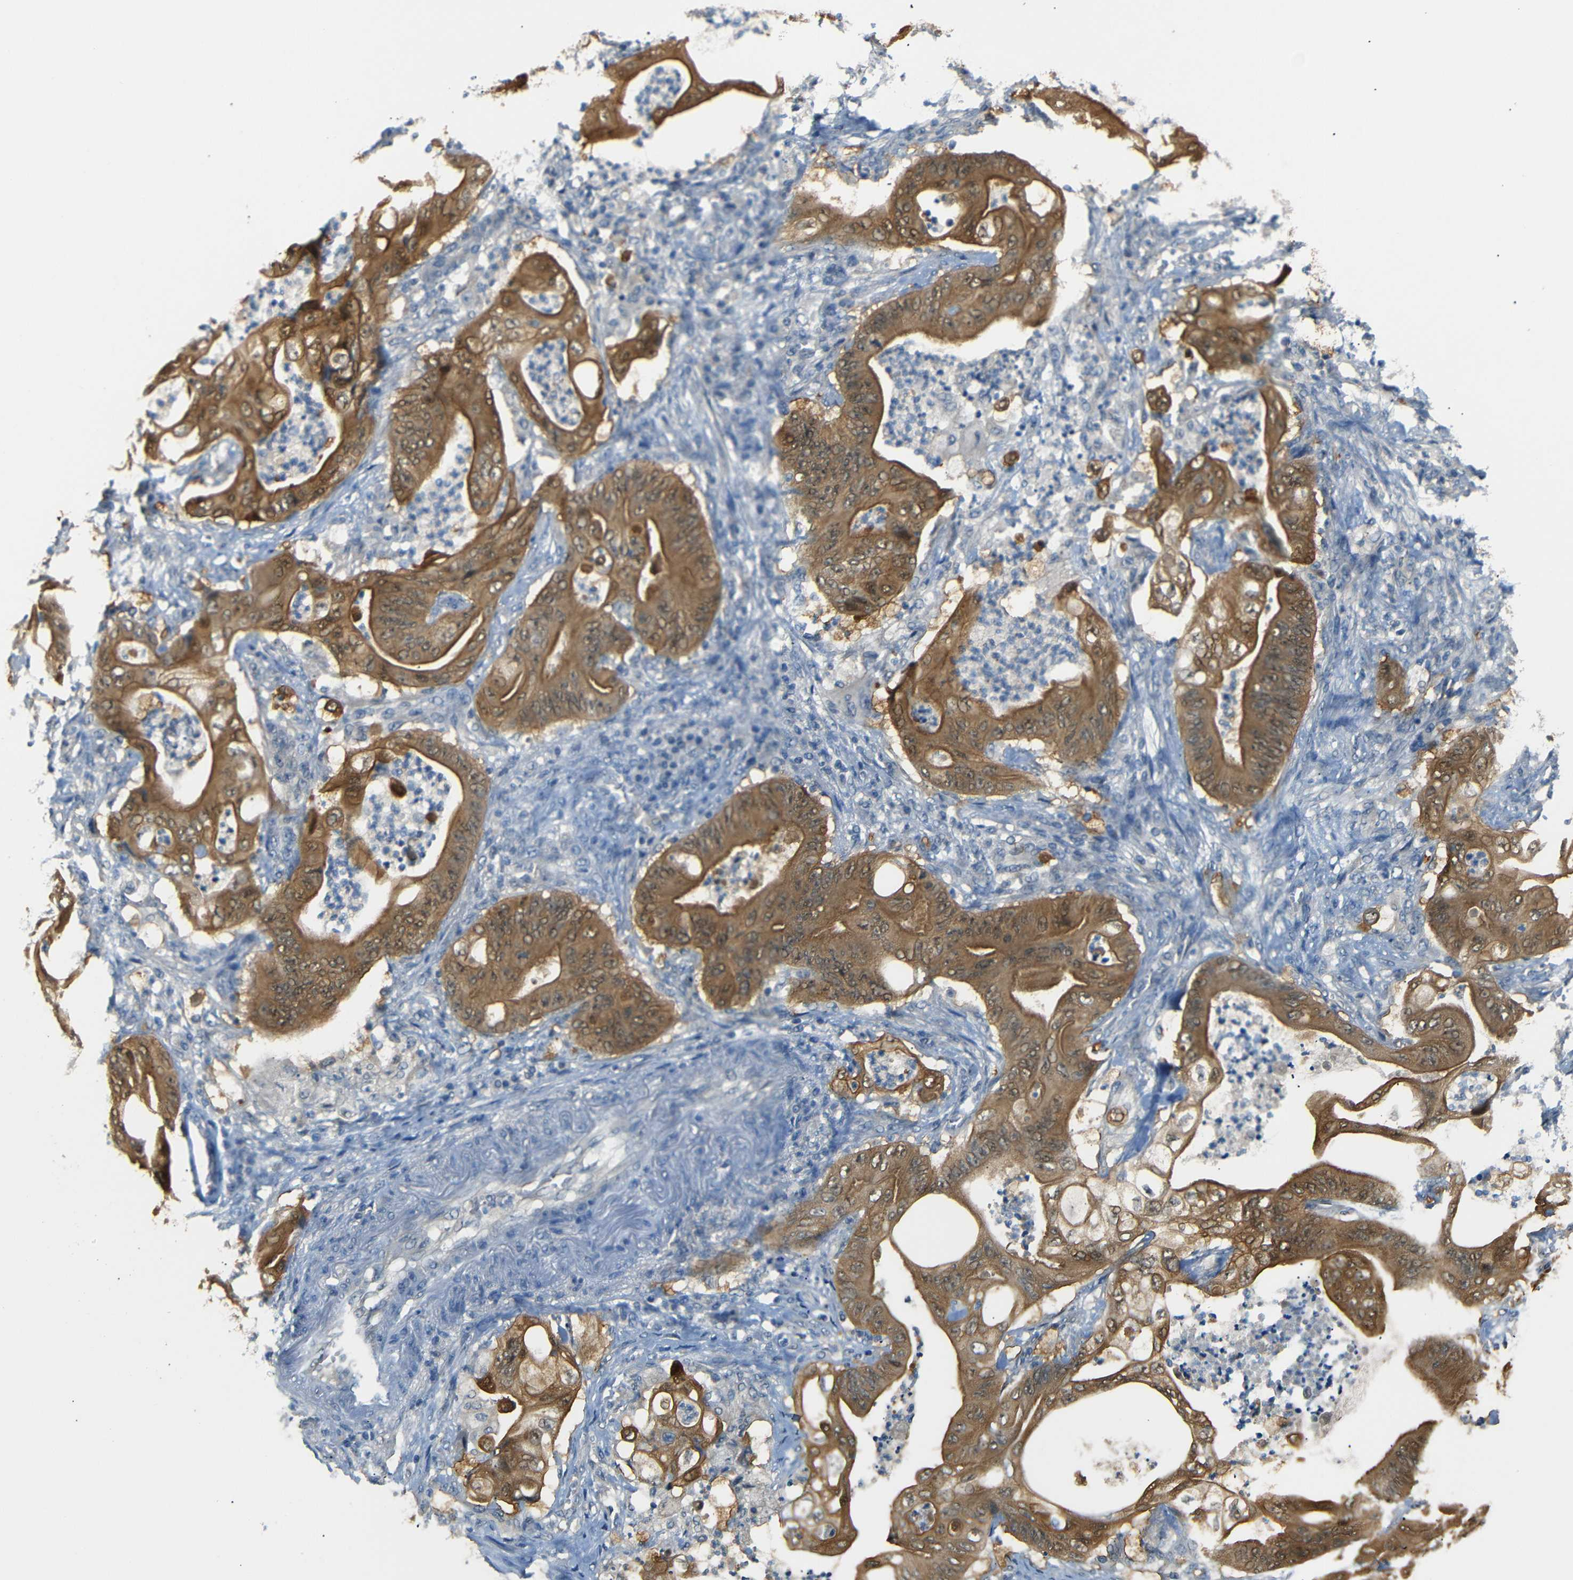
{"staining": {"intensity": "moderate", "quantity": ">75%", "location": "cytoplasmic/membranous"}, "tissue": "stomach cancer", "cell_type": "Tumor cells", "image_type": "cancer", "snomed": [{"axis": "morphology", "description": "Adenocarcinoma, NOS"}, {"axis": "topography", "description": "Stomach"}], "caption": "Immunohistochemical staining of human adenocarcinoma (stomach) reveals medium levels of moderate cytoplasmic/membranous staining in approximately >75% of tumor cells. Nuclei are stained in blue.", "gene": "SFN", "patient": {"sex": "female", "age": 73}}